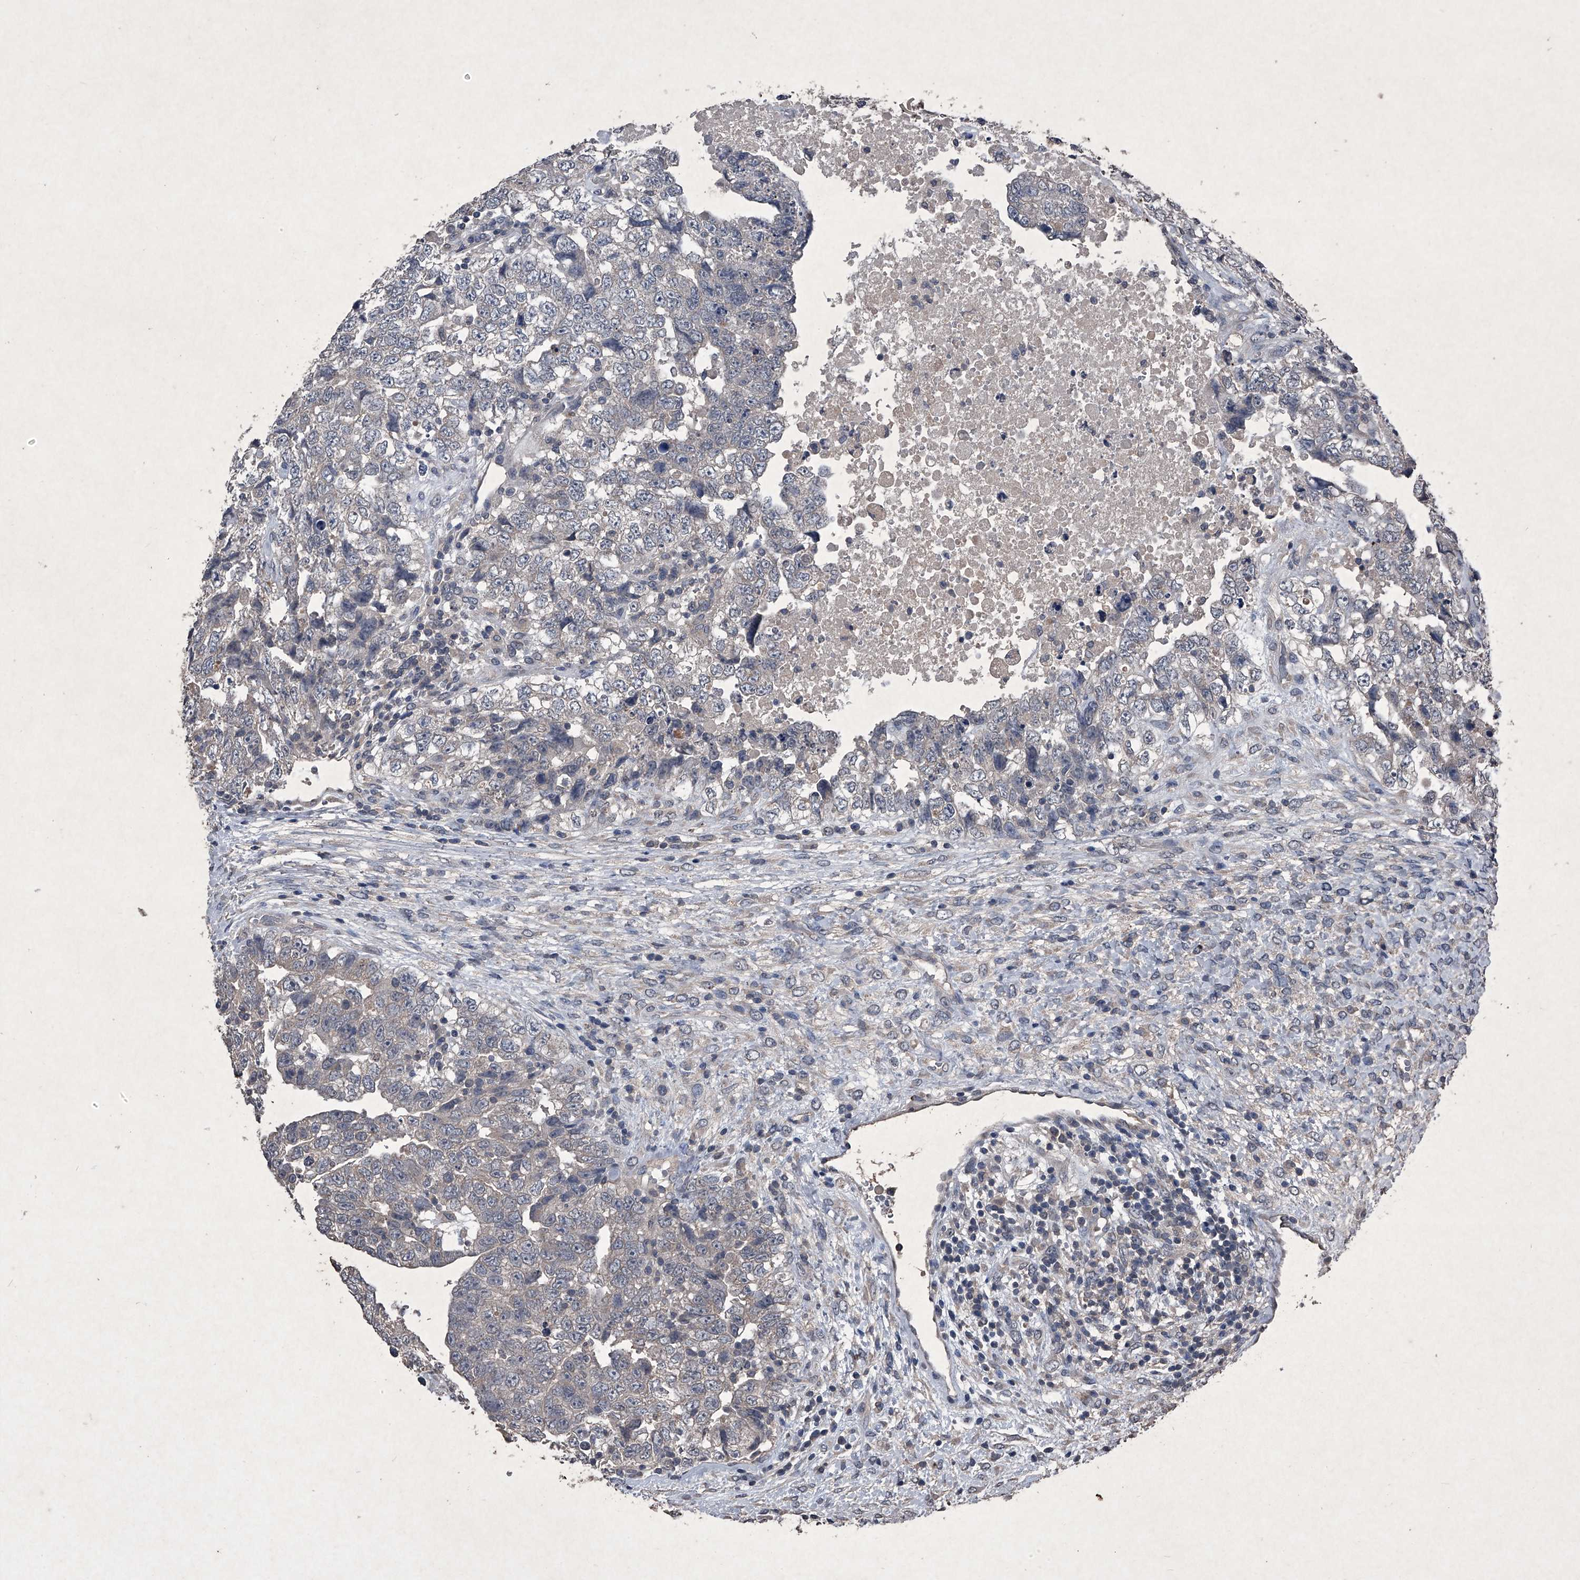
{"staining": {"intensity": "negative", "quantity": "none", "location": "none"}, "tissue": "testis cancer", "cell_type": "Tumor cells", "image_type": "cancer", "snomed": [{"axis": "morphology", "description": "Carcinoma, Embryonal, NOS"}, {"axis": "topography", "description": "Testis"}], "caption": "Immunohistochemistry (IHC) of human testis embryonal carcinoma shows no expression in tumor cells.", "gene": "MAPKAP1", "patient": {"sex": "male", "age": 37}}